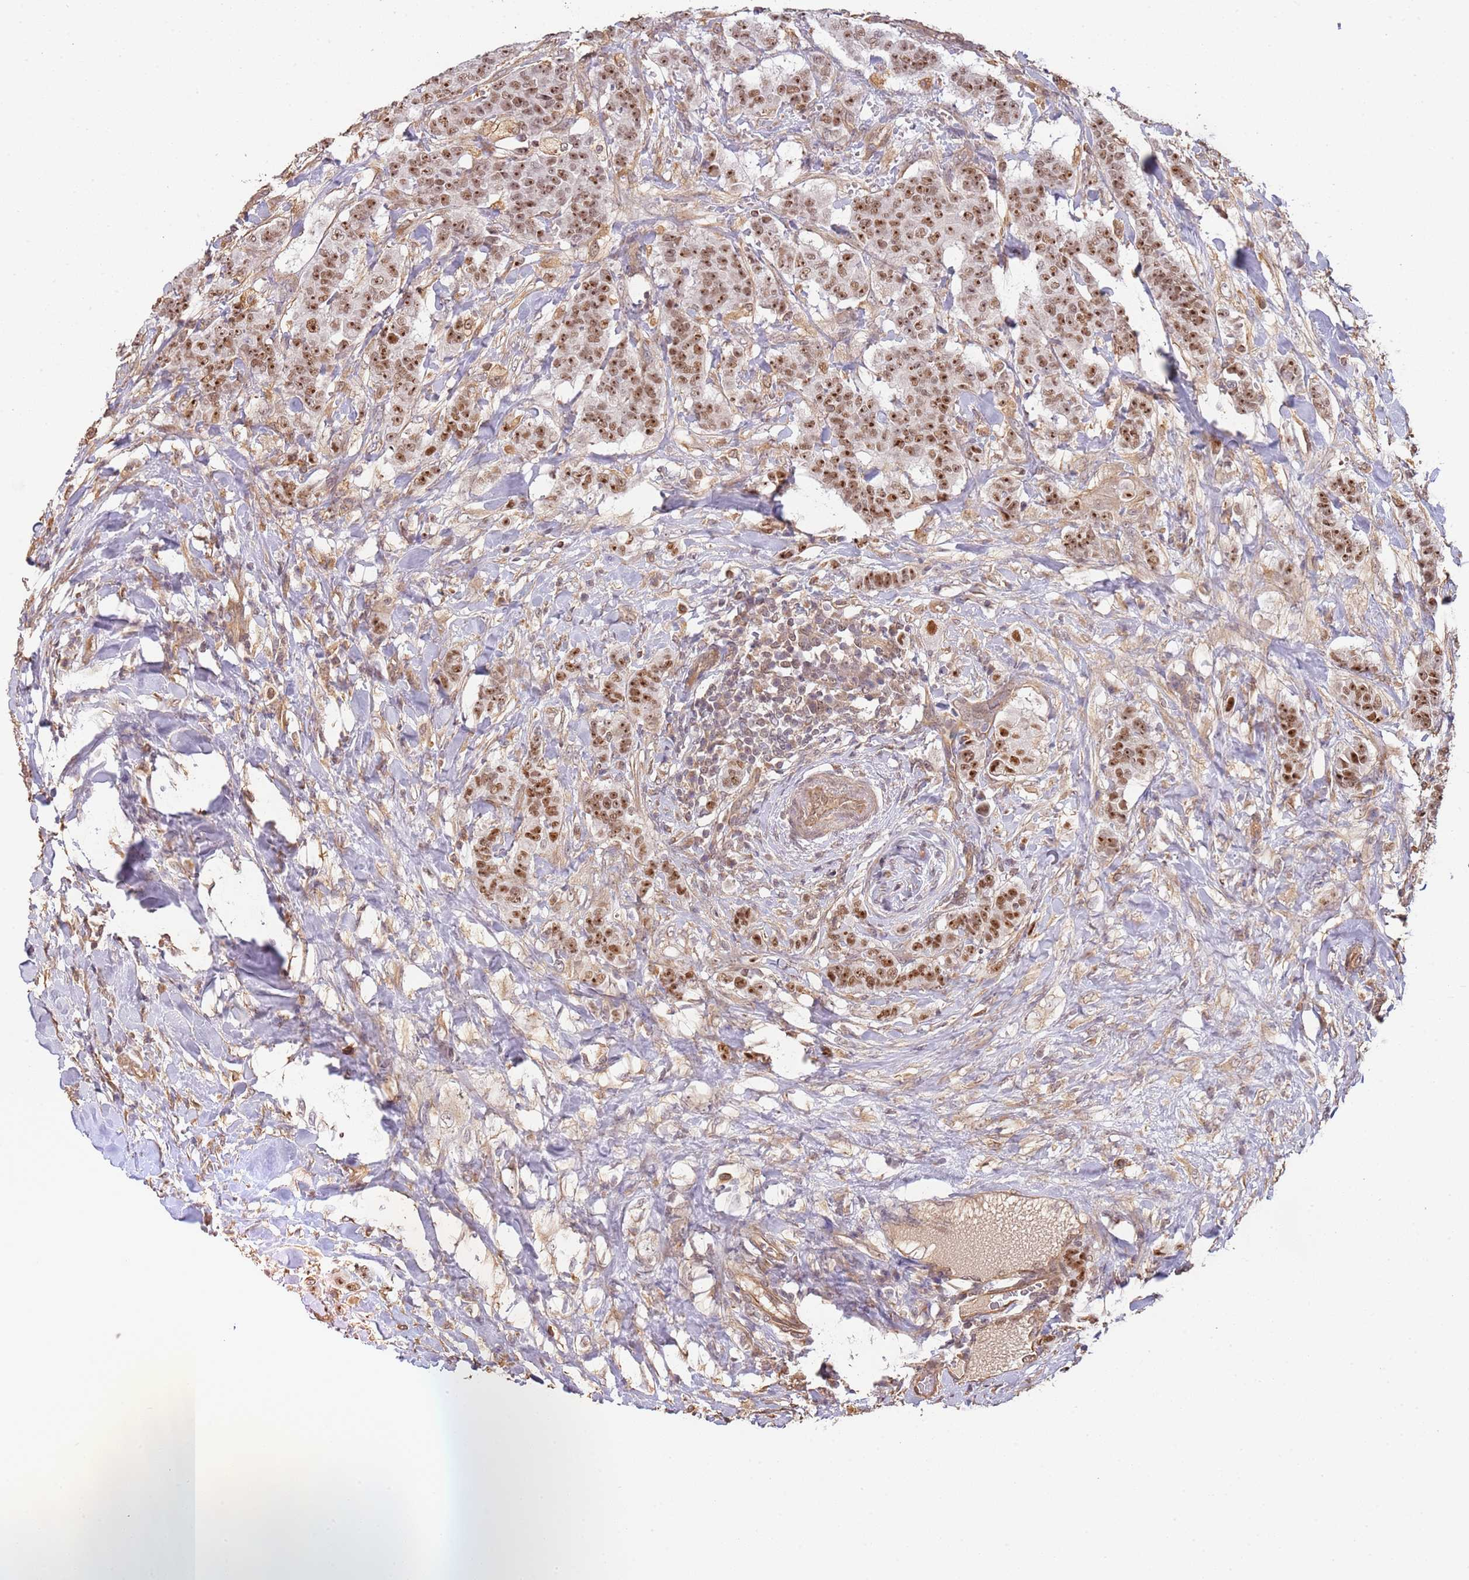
{"staining": {"intensity": "moderate", "quantity": ">75%", "location": "nuclear"}, "tissue": "breast cancer", "cell_type": "Tumor cells", "image_type": "cancer", "snomed": [{"axis": "morphology", "description": "Duct carcinoma"}, {"axis": "topography", "description": "Breast"}], "caption": "Protein expression analysis of human breast infiltrating ductal carcinoma reveals moderate nuclear staining in approximately >75% of tumor cells.", "gene": "SURF2", "patient": {"sex": "female", "age": 40}}